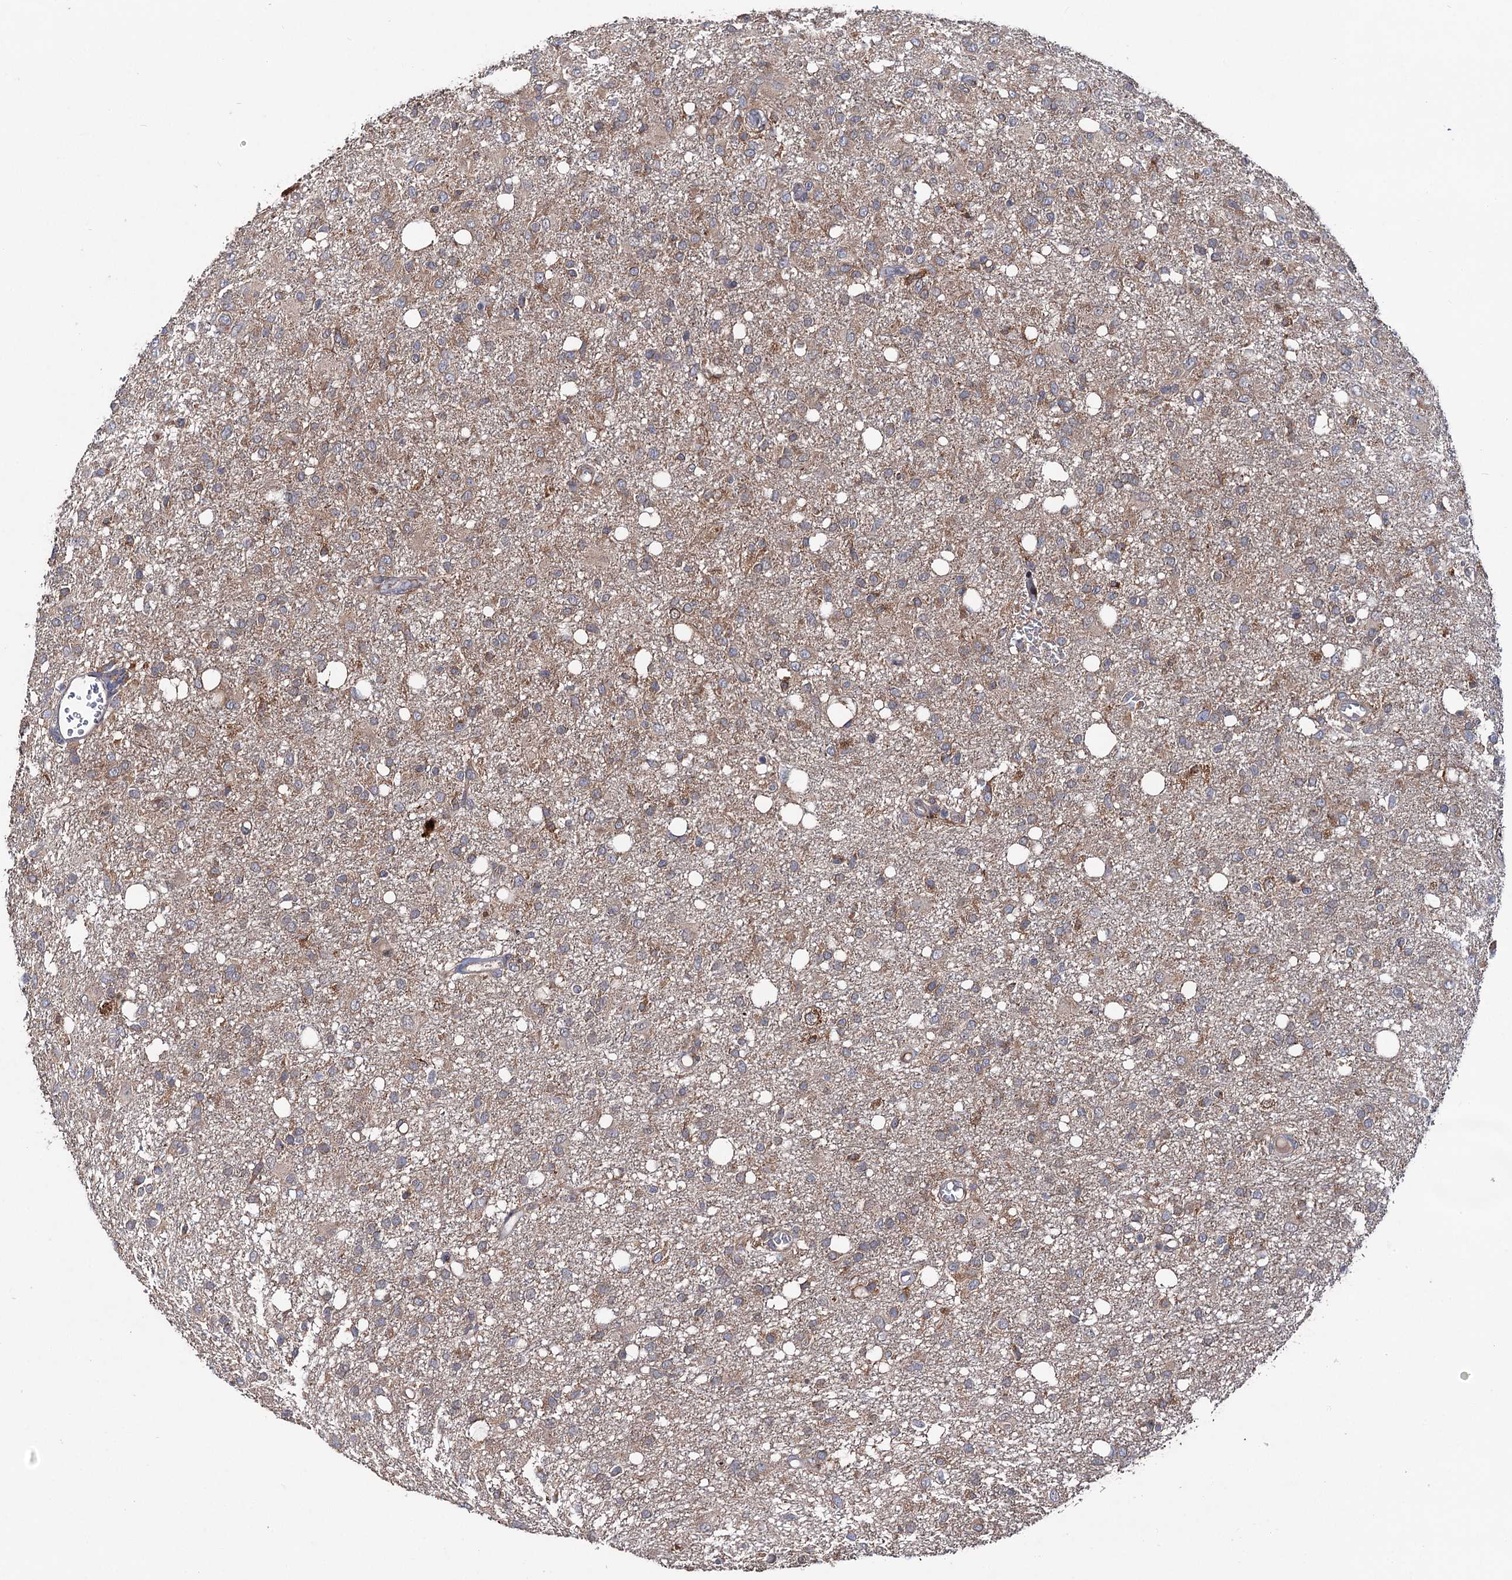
{"staining": {"intensity": "moderate", "quantity": "25%-75%", "location": "cytoplasmic/membranous"}, "tissue": "glioma", "cell_type": "Tumor cells", "image_type": "cancer", "snomed": [{"axis": "morphology", "description": "Glioma, malignant, High grade"}, {"axis": "topography", "description": "Brain"}], "caption": "Human high-grade glioma (malignant) stained with a protein marker shows moderate staining in tumor cells.", "gene": "NAA25", "patient": {"sex": "female", "age": 59}}